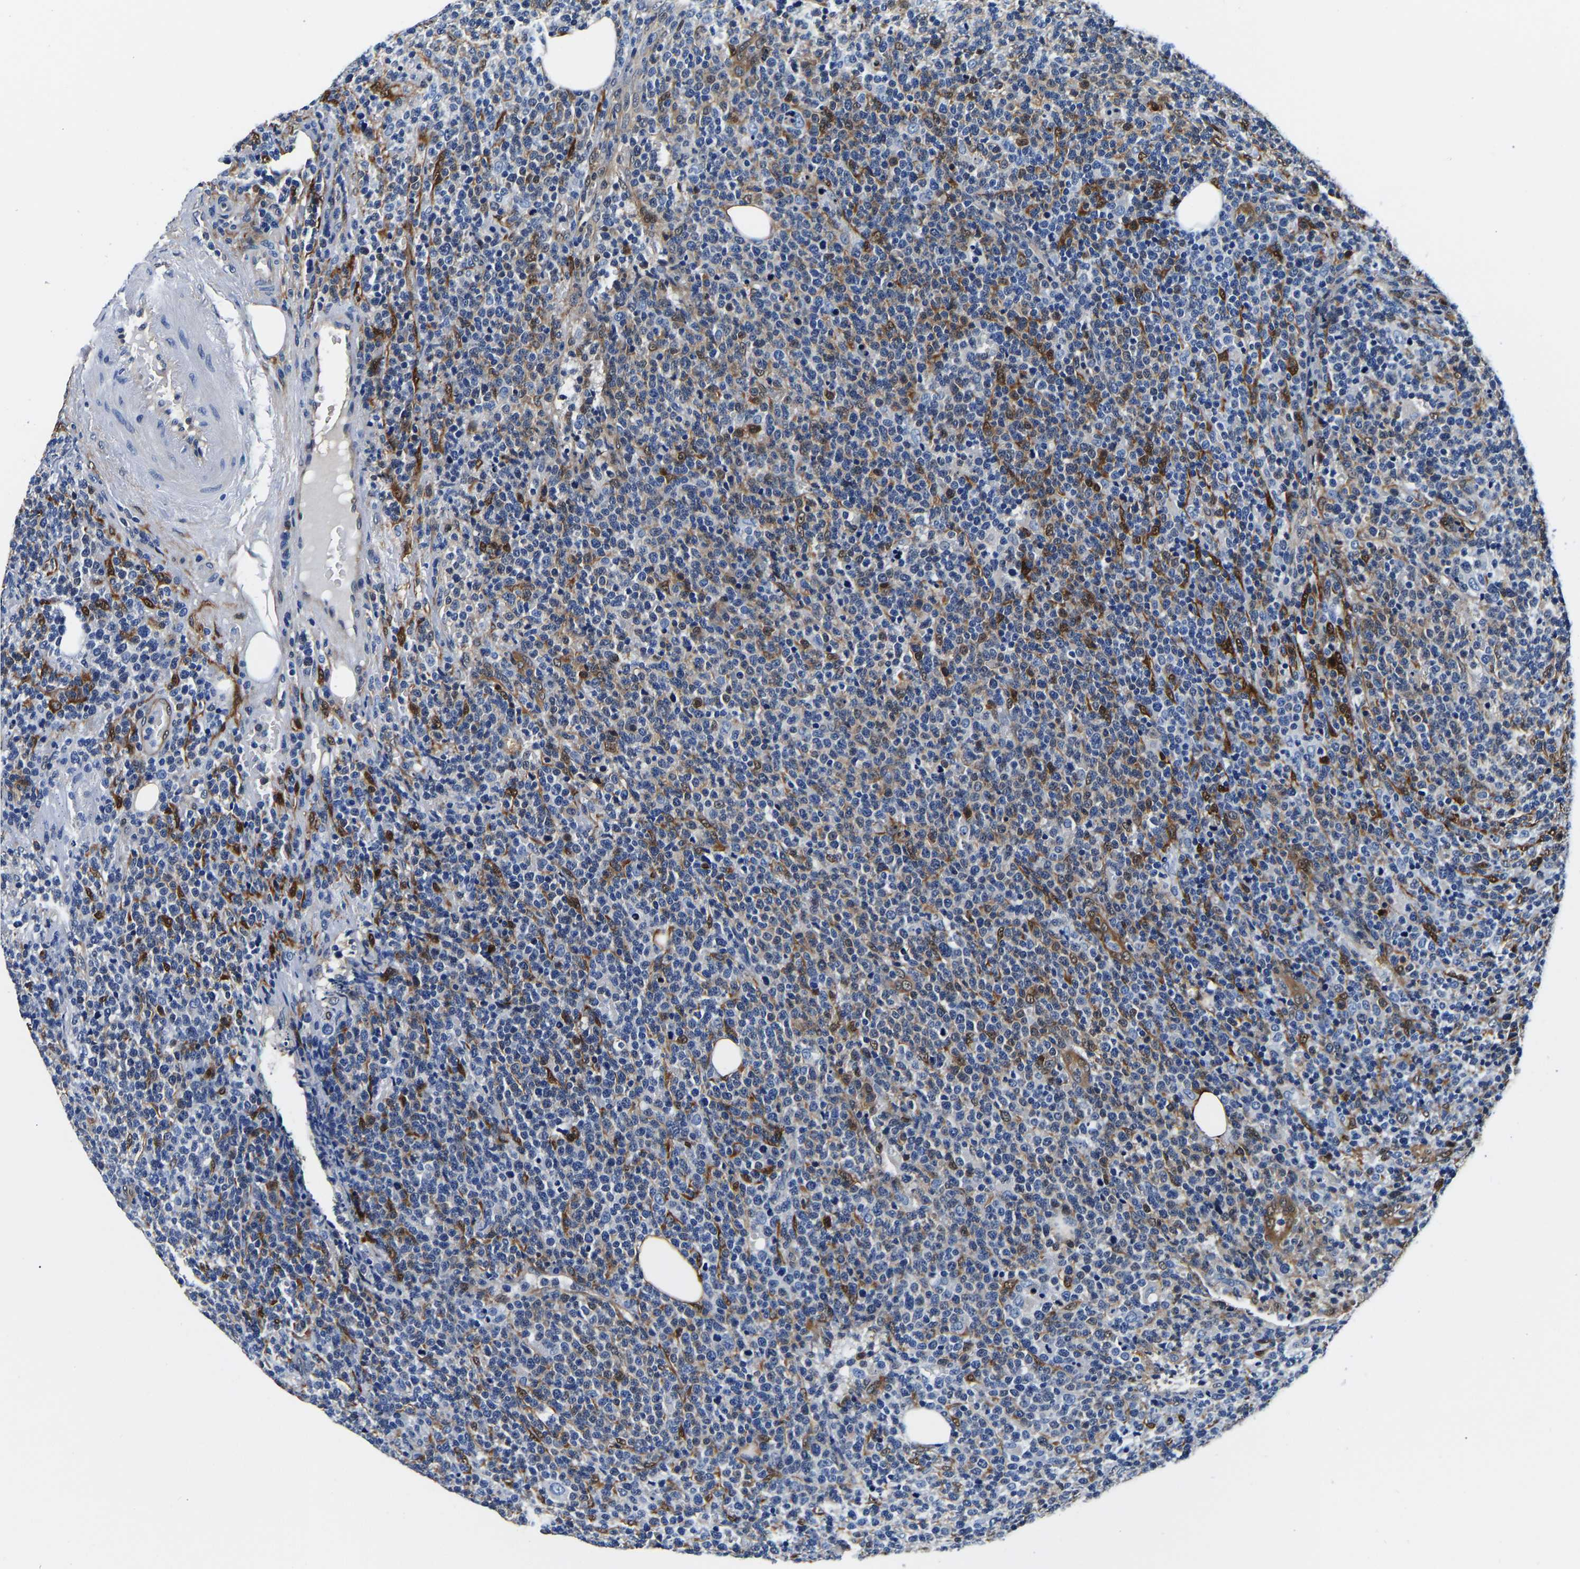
{"staining": {"intensity": "negative", "quantity": "none", "location": "none"}, "tissue": "lymphoma", "cell_type": "Tumor cells", "image_type": "cancer", "snomed": [{"axis": "morphology", "description": "Malignant lymphoma, non-Hodgkin's type, High grade"}, {"axis": "topography", "description": "Lymph node"}], "caption": "Lymphoma was stained to show a protein in brown. There is no significant staining in tumor cells. The staining is performed using DAB brown chromogen with nuclei counter-stained in using hematoxylin.", "gene": "S100A13", "patient": {"sex": "male", "age": 61}}